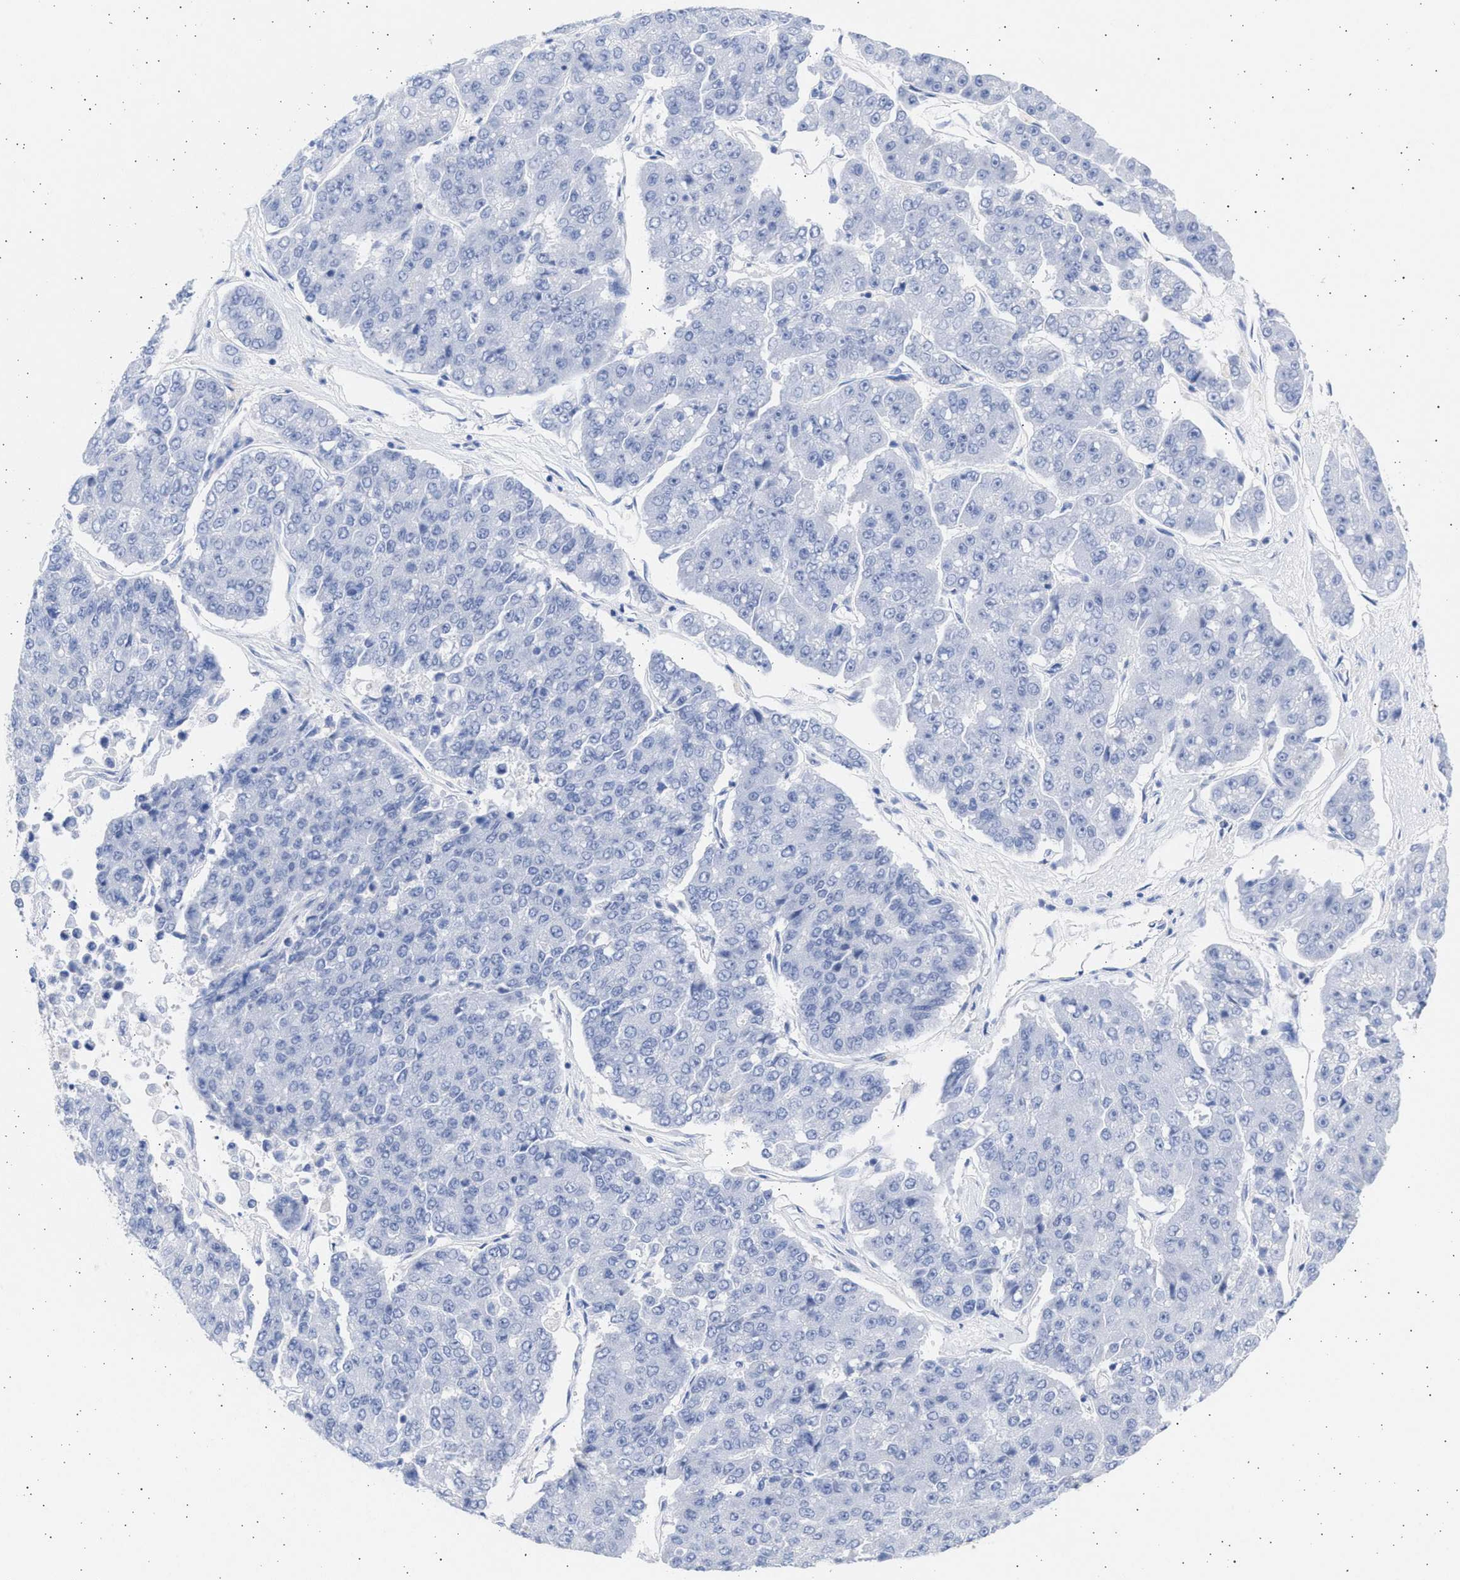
{"staining": {"intensity": "negative", "quantity": "none", "location": "none"}, "tissue": "pancreatic cancer", "cell_type": "Tumor cells", "image_type": "cancer", "snomed": [{"axis": "morphology", "description": "Adenocarcinoma, NOS"}, {"axis": "topography", "description": "Pancreas"}], "caption": "Tumor cells show no significant protein staining in pancreatic adenocarcinoma.", "gene": "ALDOC", "patient": {"sex": "male", "age": 50}}